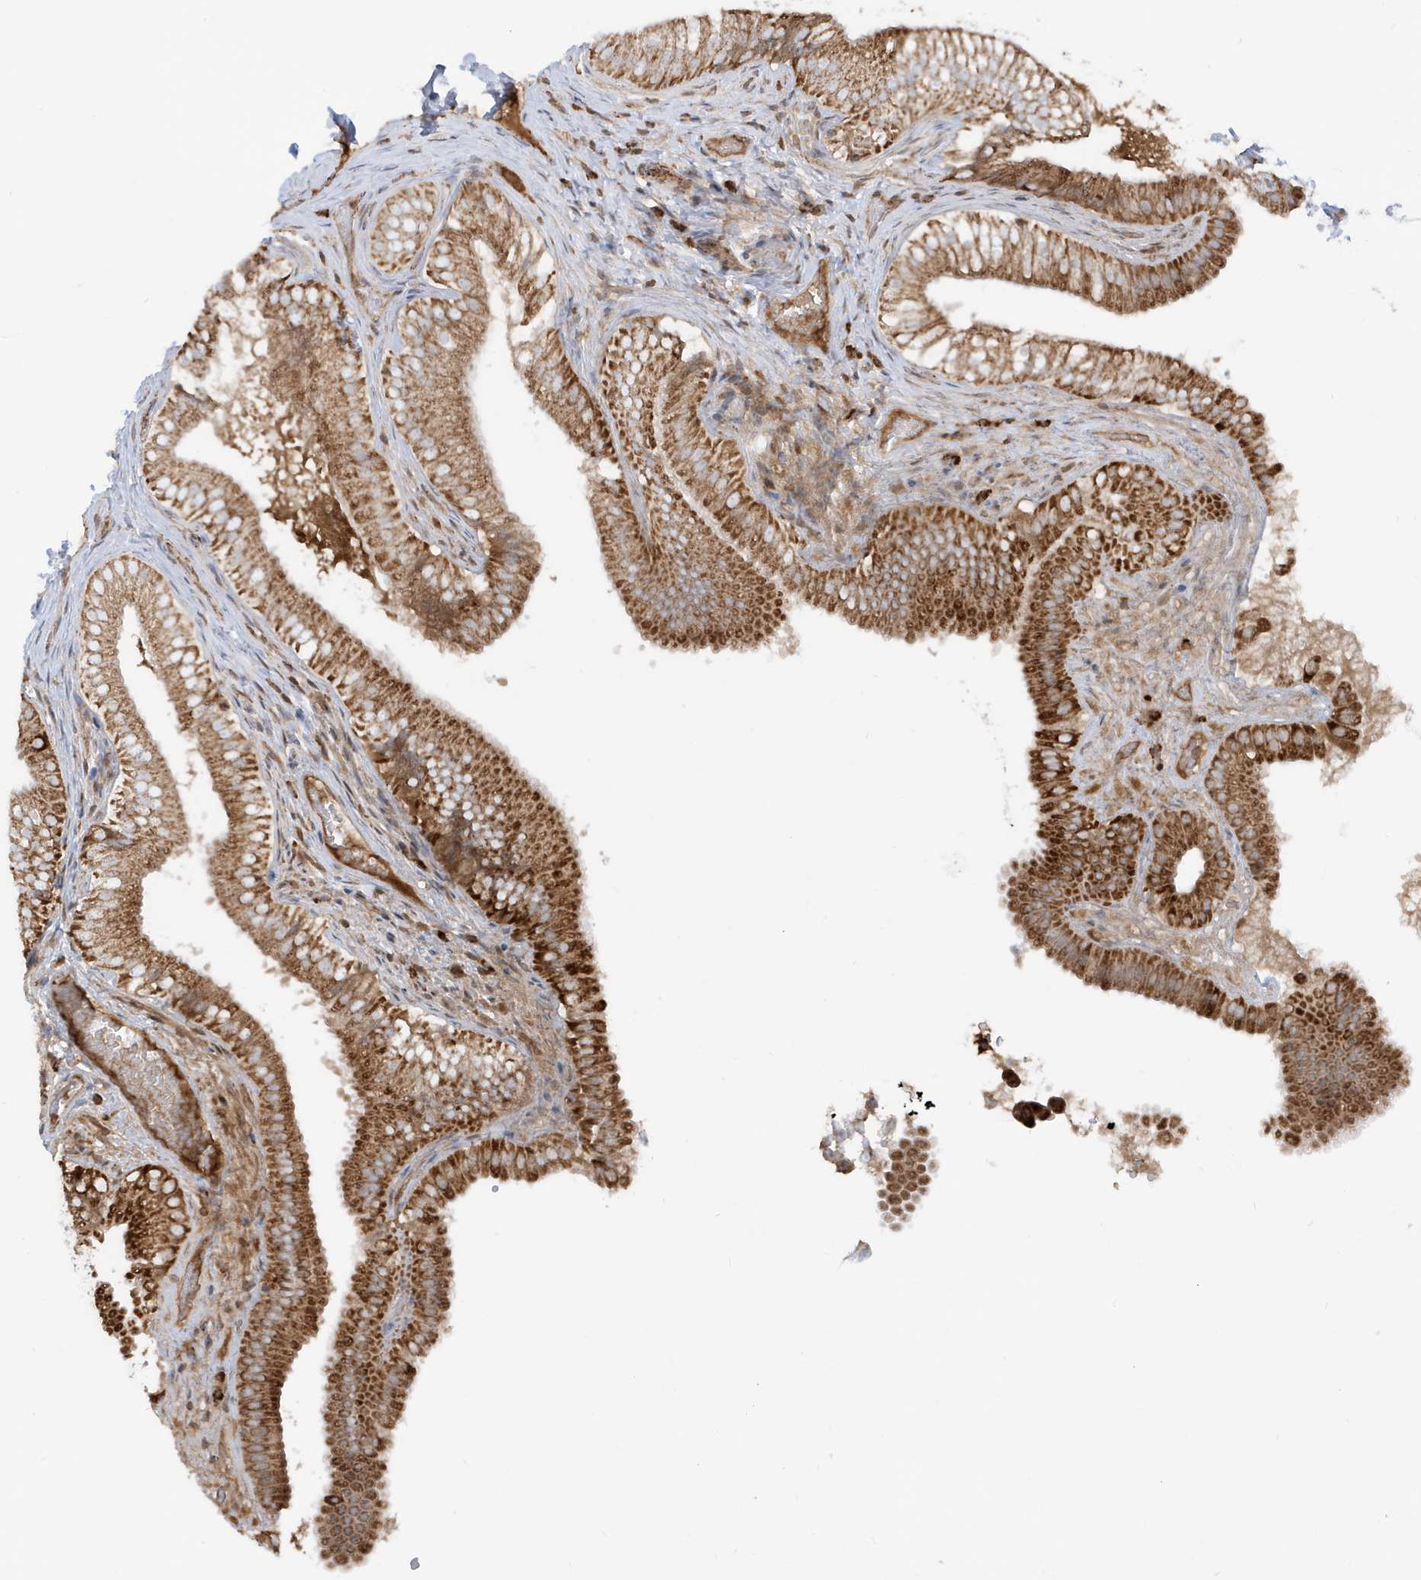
{"staining": {"intensity": "moderate", "quantity": ">75%", "location": "cytoplasmic/membranous"}, "tissue": "gallbladder", "cell_type": "Glandular cells", "image_type": "normal", "snomed": [{"axis": "morphology", "description": "Normal tissue, NOS"}, {"axis": "topography", "description": "Gallbladder"}], "caption": "Immunohistochemistry (IHC) photomicrograph of normal gallbladder: human gallbladder stained using immunohistochemistry reveals medium levels of moderate protein expression localized specifically in the cytoplasmic/membranous of glandular cells, appearing as a cytoplasmic/membranous brown color.", "gene": "IFT57", "patient": {"sex": "female", "age": 30}}